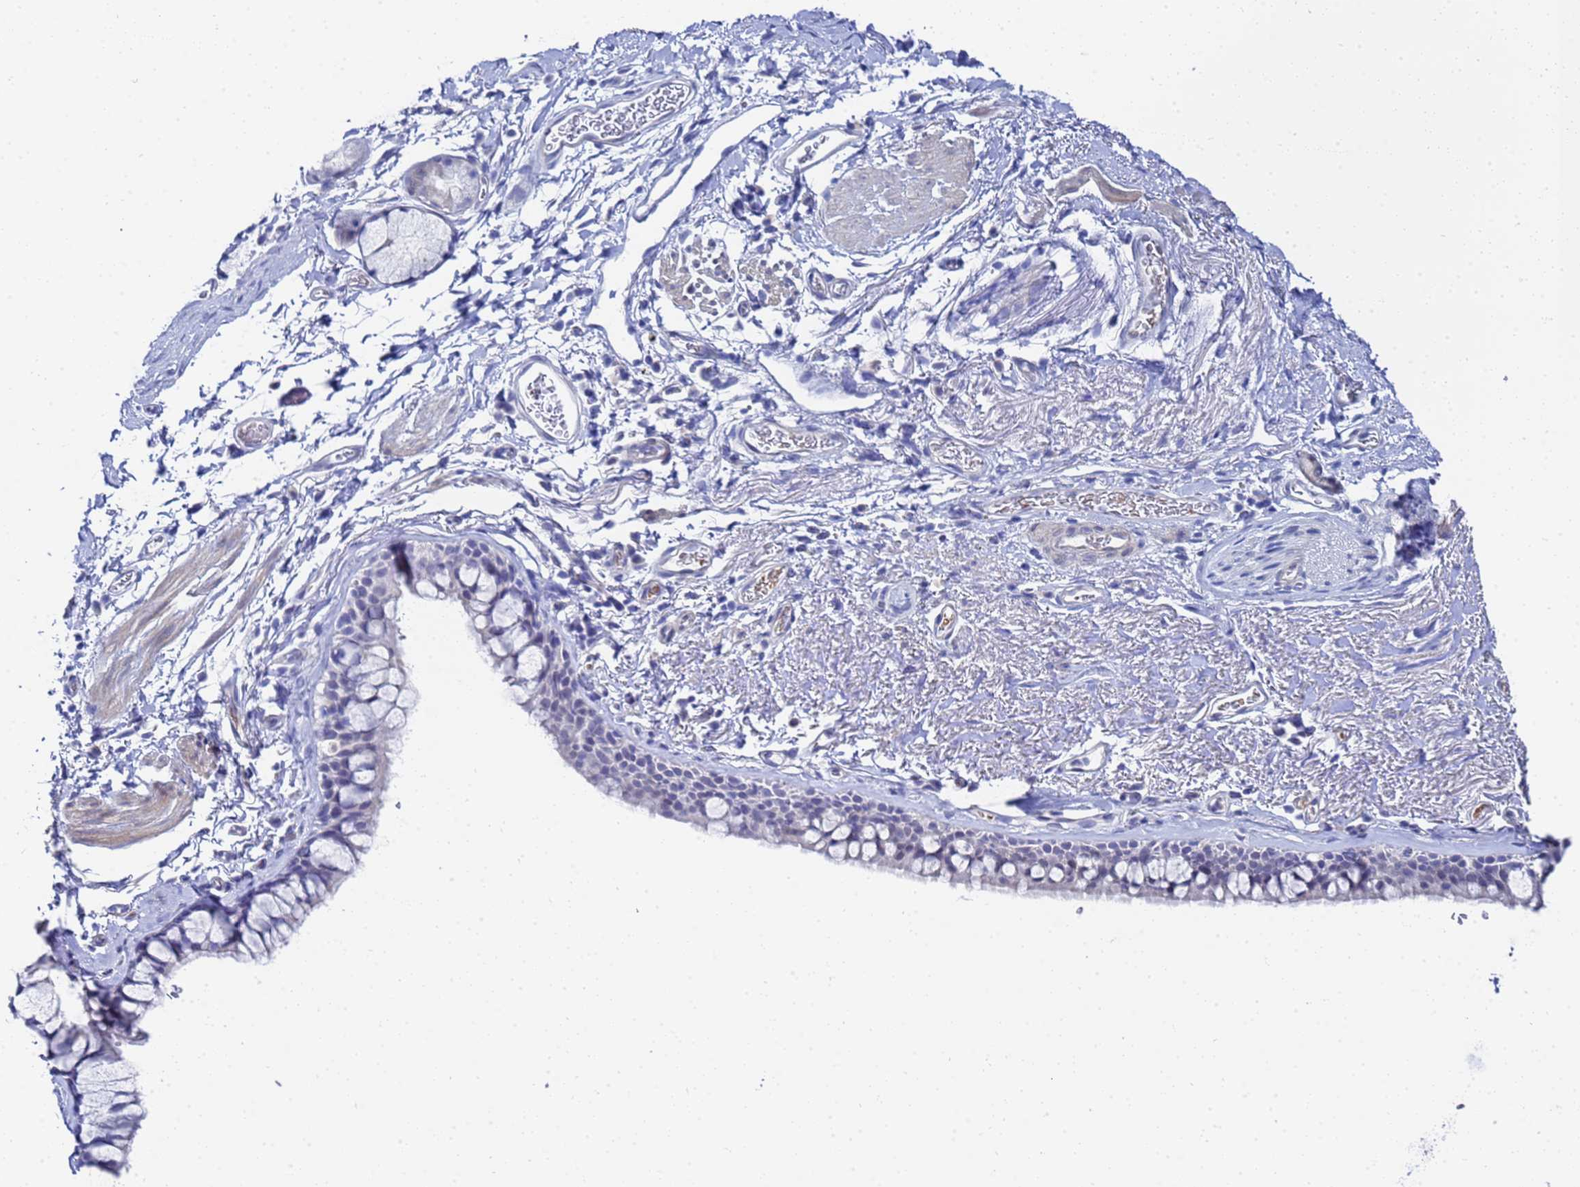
{"staining": {"intensity": "negative", "quantity": "none", "location": "none"}, "tissue": "bronchus", "cell_type": "Respiratory epithelial cells", "image_type": "normal", "snomed": [{"axis": "morphology", "description": "Normal tissue, NOS"}, {"axis": "topography", "description": "Bronchus"}], "caption": "This photomicrograph is of benign bronchus stained with immunohistochemistry (IHC) to label a protein in brown with the nuclei are counter-stained blue. There is no positivity in respiratory epithelial cells.", "gene": "ZNF26", "patient": {"sex": "male", "age": 65}}